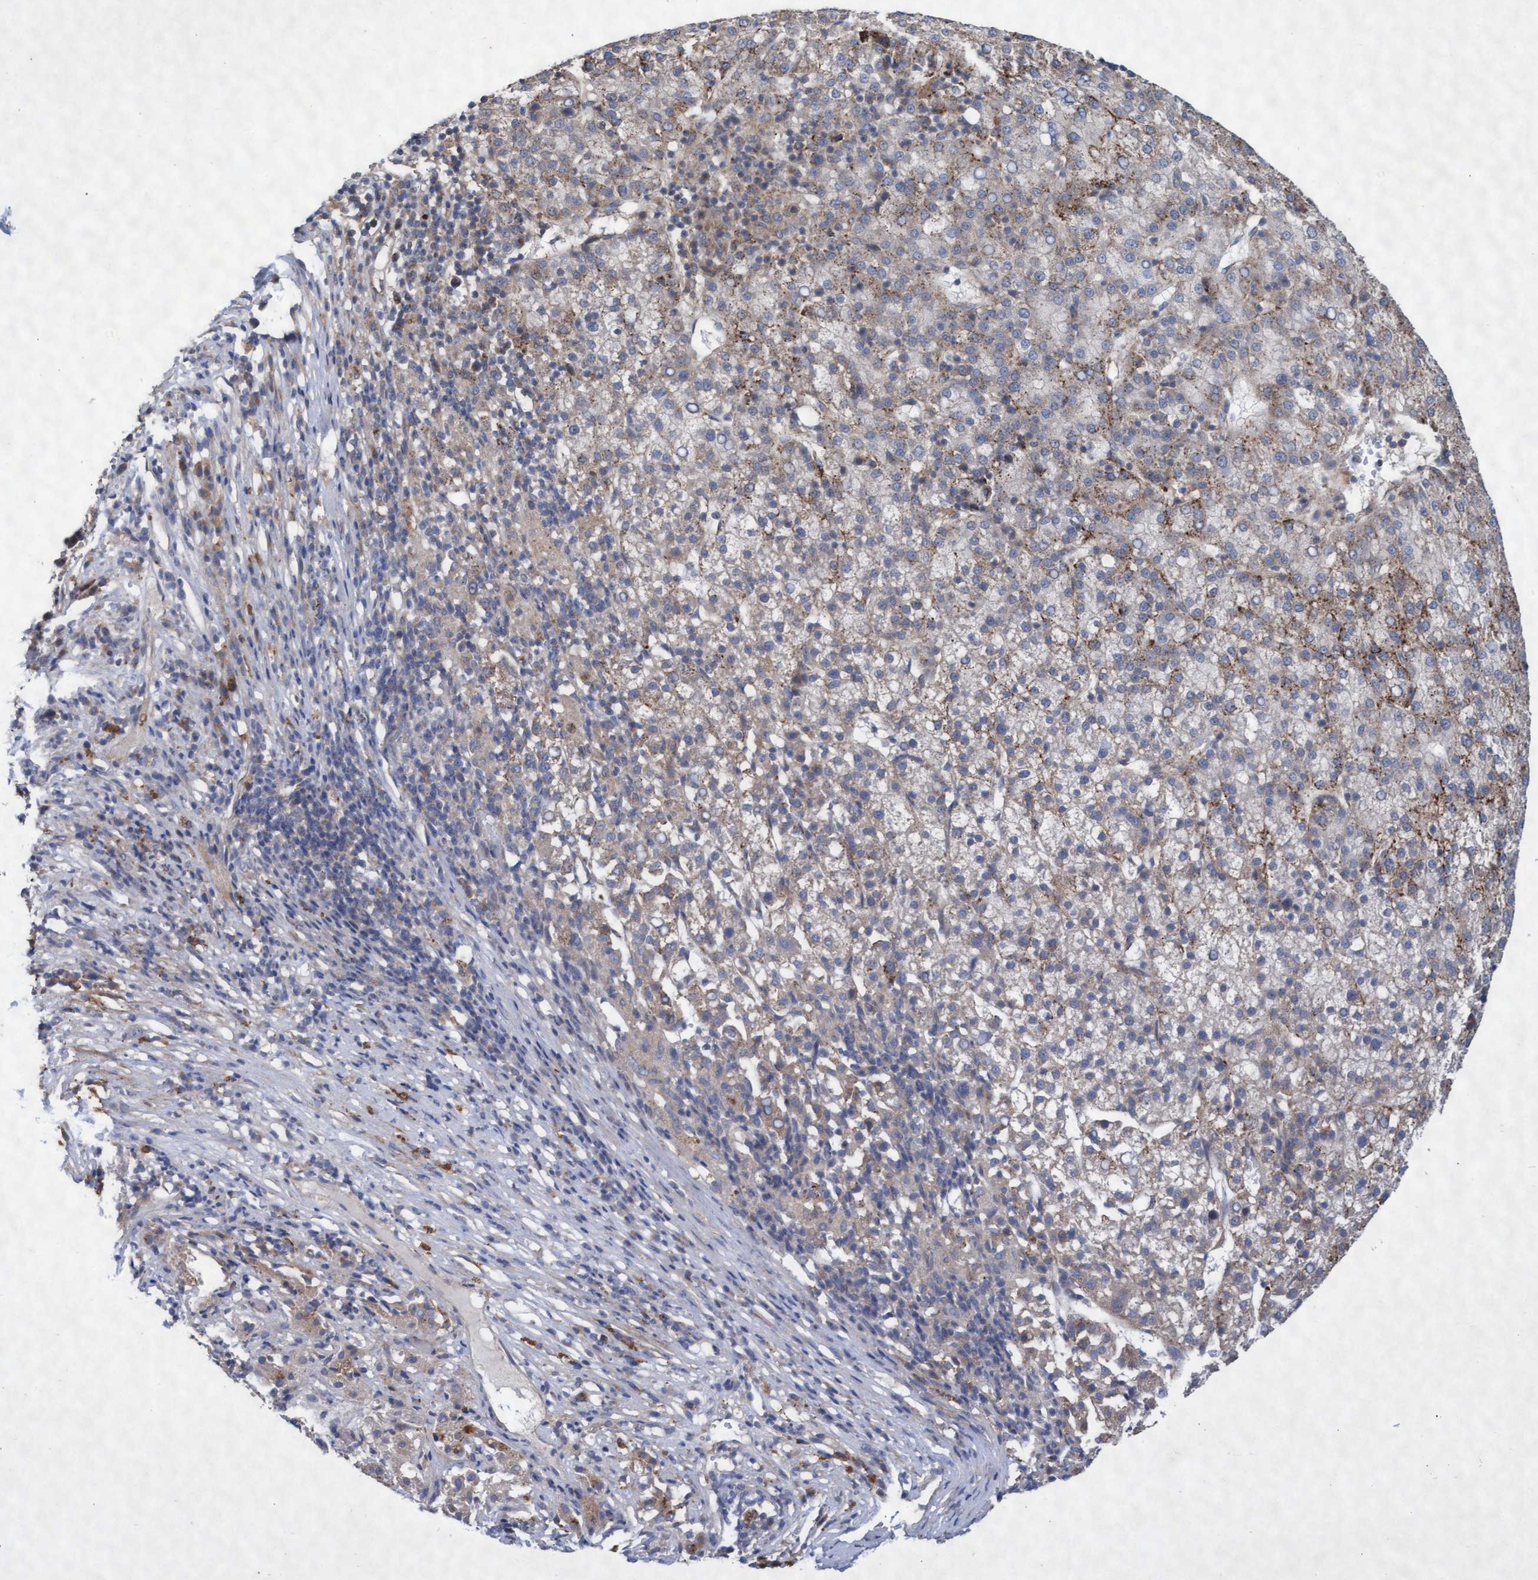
{"staining": {"intensity": "weak", "quantity": "25%-75%", "location": "cytoplasmic/membranous"}, "tissue": "liver cancer", "cell_type": "Tumor cells", "image_type": "cancer", "snomed": [{"axis": "morphology", "description": "Carcinoma, Hepatocellular, NOS"}, {"axis": "topography", "description": "Liver"}], "caption": "Protein staining exhibits weak cytoplasmic/membranous expression in approximately 25%-75% of tumor cells in liver cancer.", "gene": "ABCF2", "patient": {"sex": "female", "age": 58}}